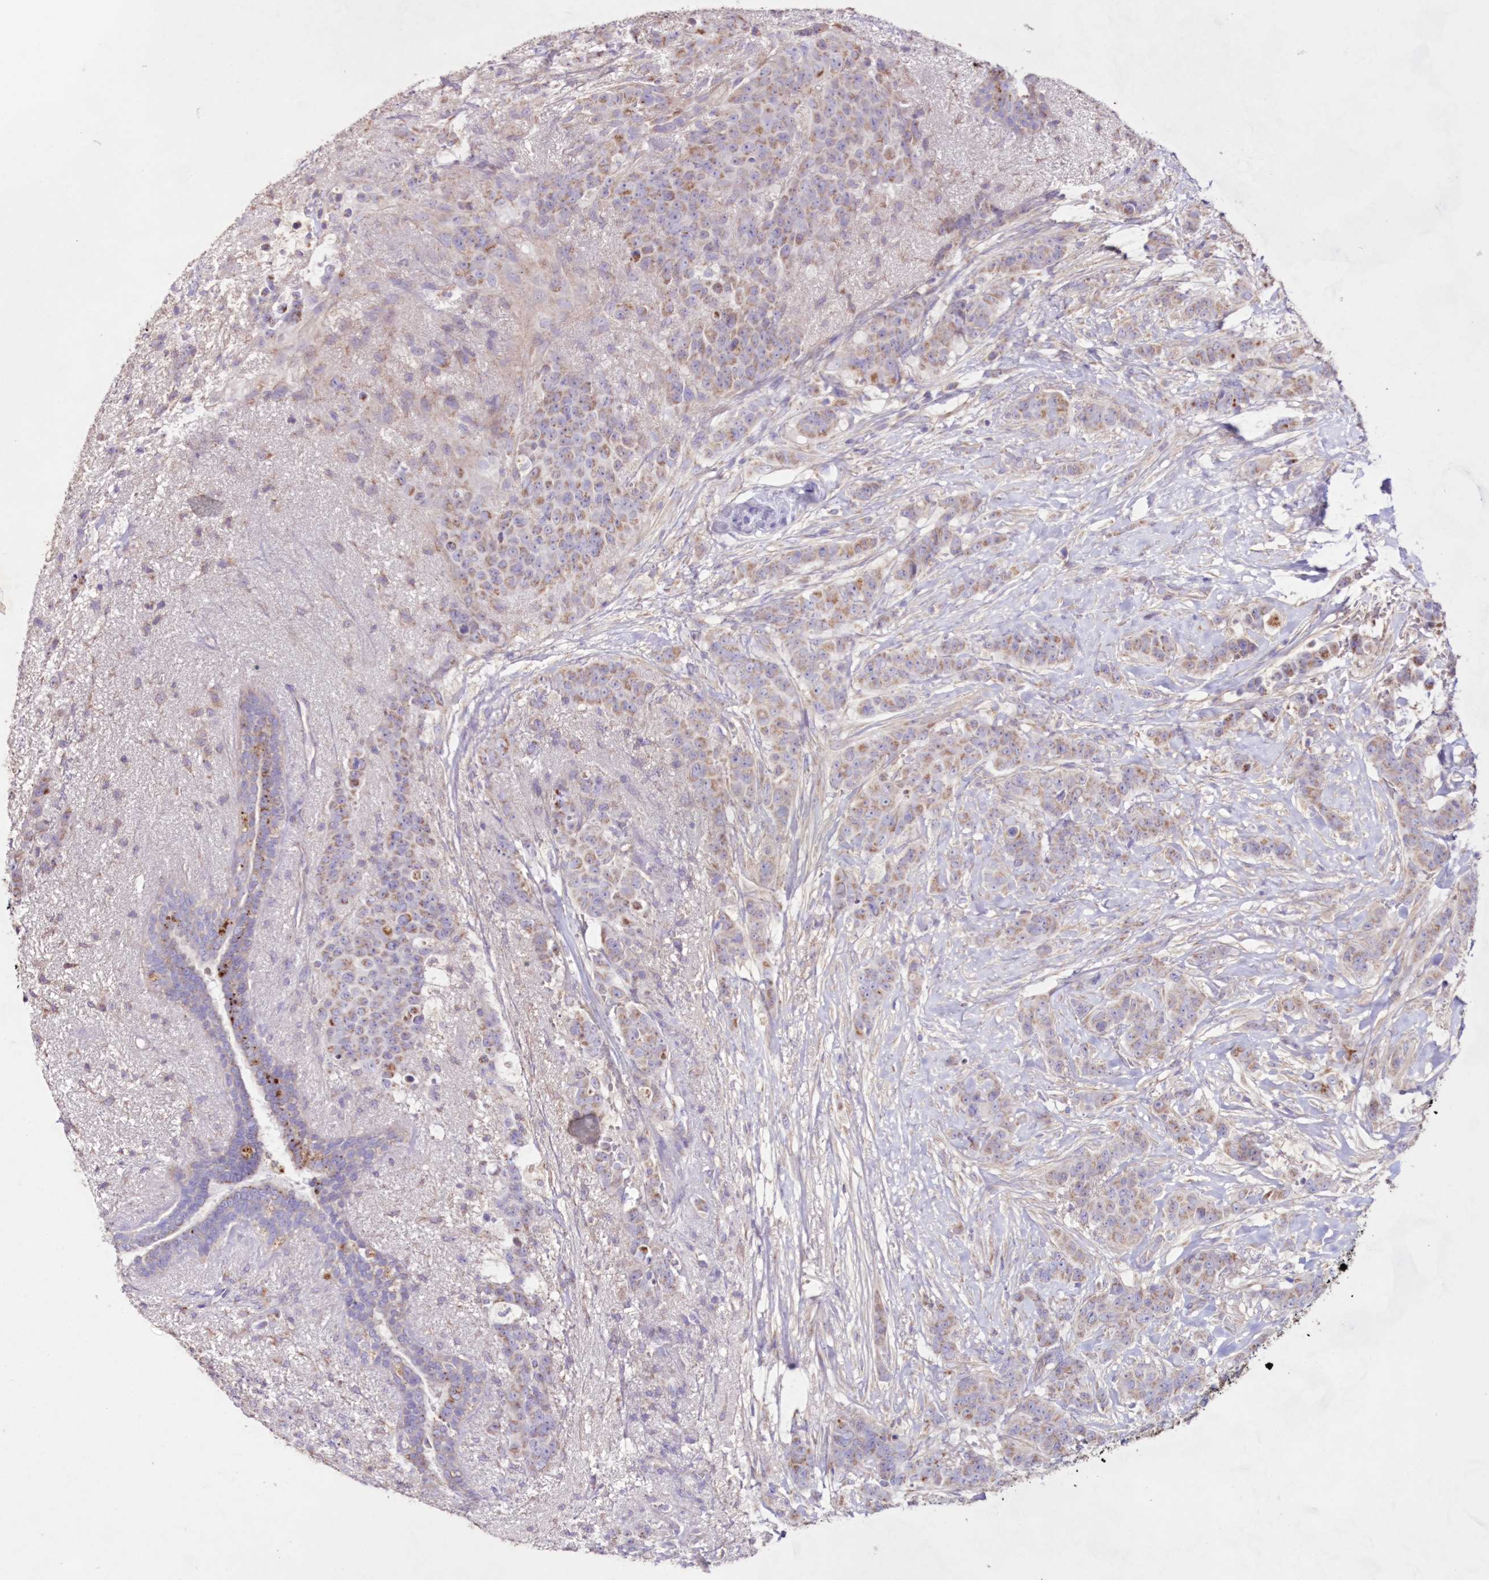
{"staining": {"intensity": "weak", "quantity": "25%-75%", "location": "cytoplasmic/membranous"}, "tissue": "breast cancer", "cell_type": "Tumor cells", "image_type": "cancer", "snomed": [{"axis": "morphology", "description": "Duct carcinoma"}, {"axis": "topography", "description": "Breast"}], "caption": "The histopathology image demonstrates a brown stain indicating the presence of a protein in the cytoplasmic/membranous of tumor cells in breast cancer (invasive ductal carcinoma).", "gene": "HADHB", "patient": {"sex": "female", "age": 40}}